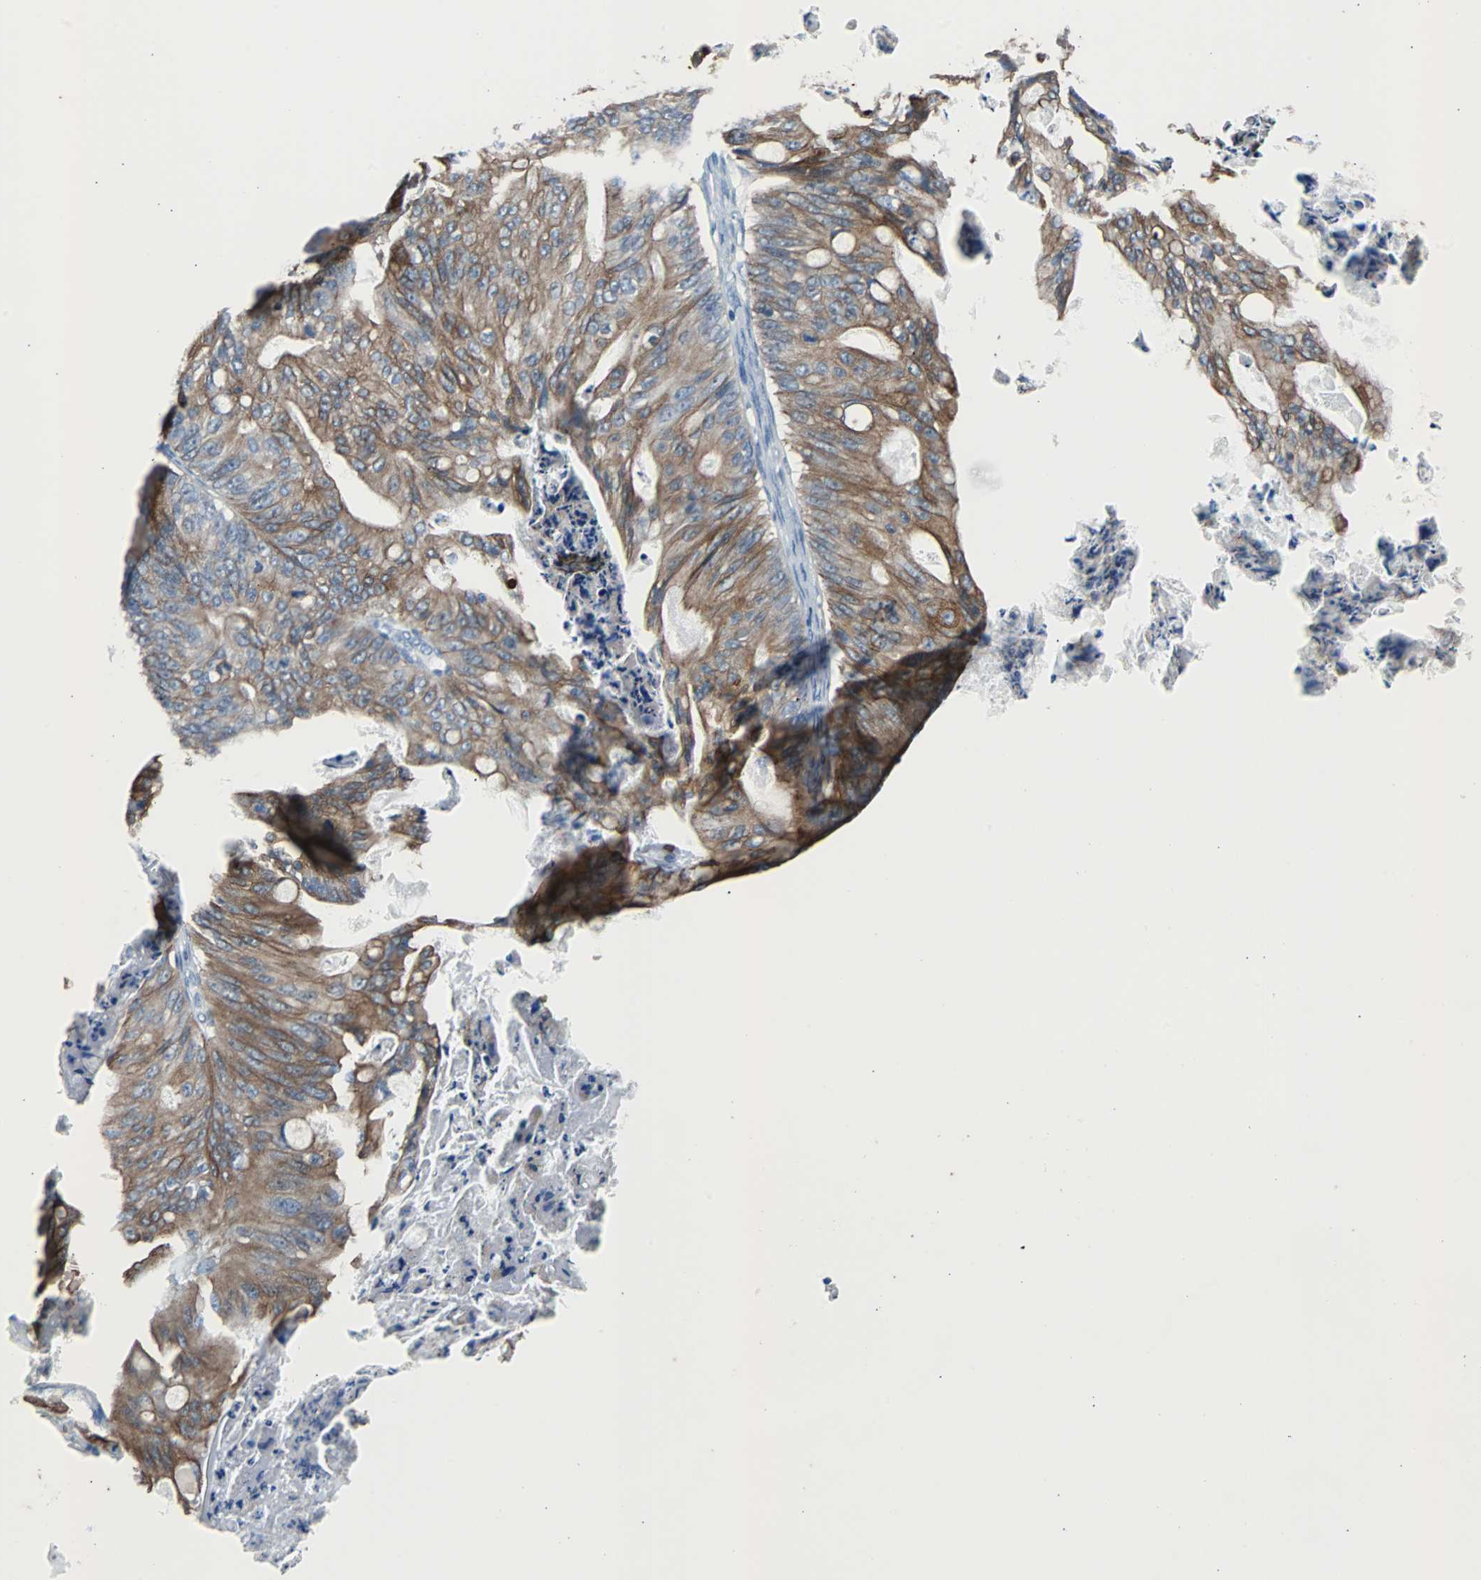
{"staining": {"intensity": "moderate", "quantity": ">75%", "location": "cytoplasmic/membranous"}, "tissue": "ovarian cancer", "cell_type": "Tumor cells", "image_type": "cancer", "snomed": [{"axis": "morphology", "description": "Cystadenocarcinoma, mucinous, NOS"}, {"axis": "topography", "description": "Ovary"}], "caption": "The immunohistochemical stain highlights moderate cytoplasmic/membranous staining in tumor cells of mucinous cystadenocarcinoma (ovarian) tissue. The staining was performed using DAB to visualize the protein expression in brown, while the nuclei were stained in blue with hematoxylin (Magnification: 20x).", "gene": "KRT7", "patient": {"sex": "female", "age": 36}}